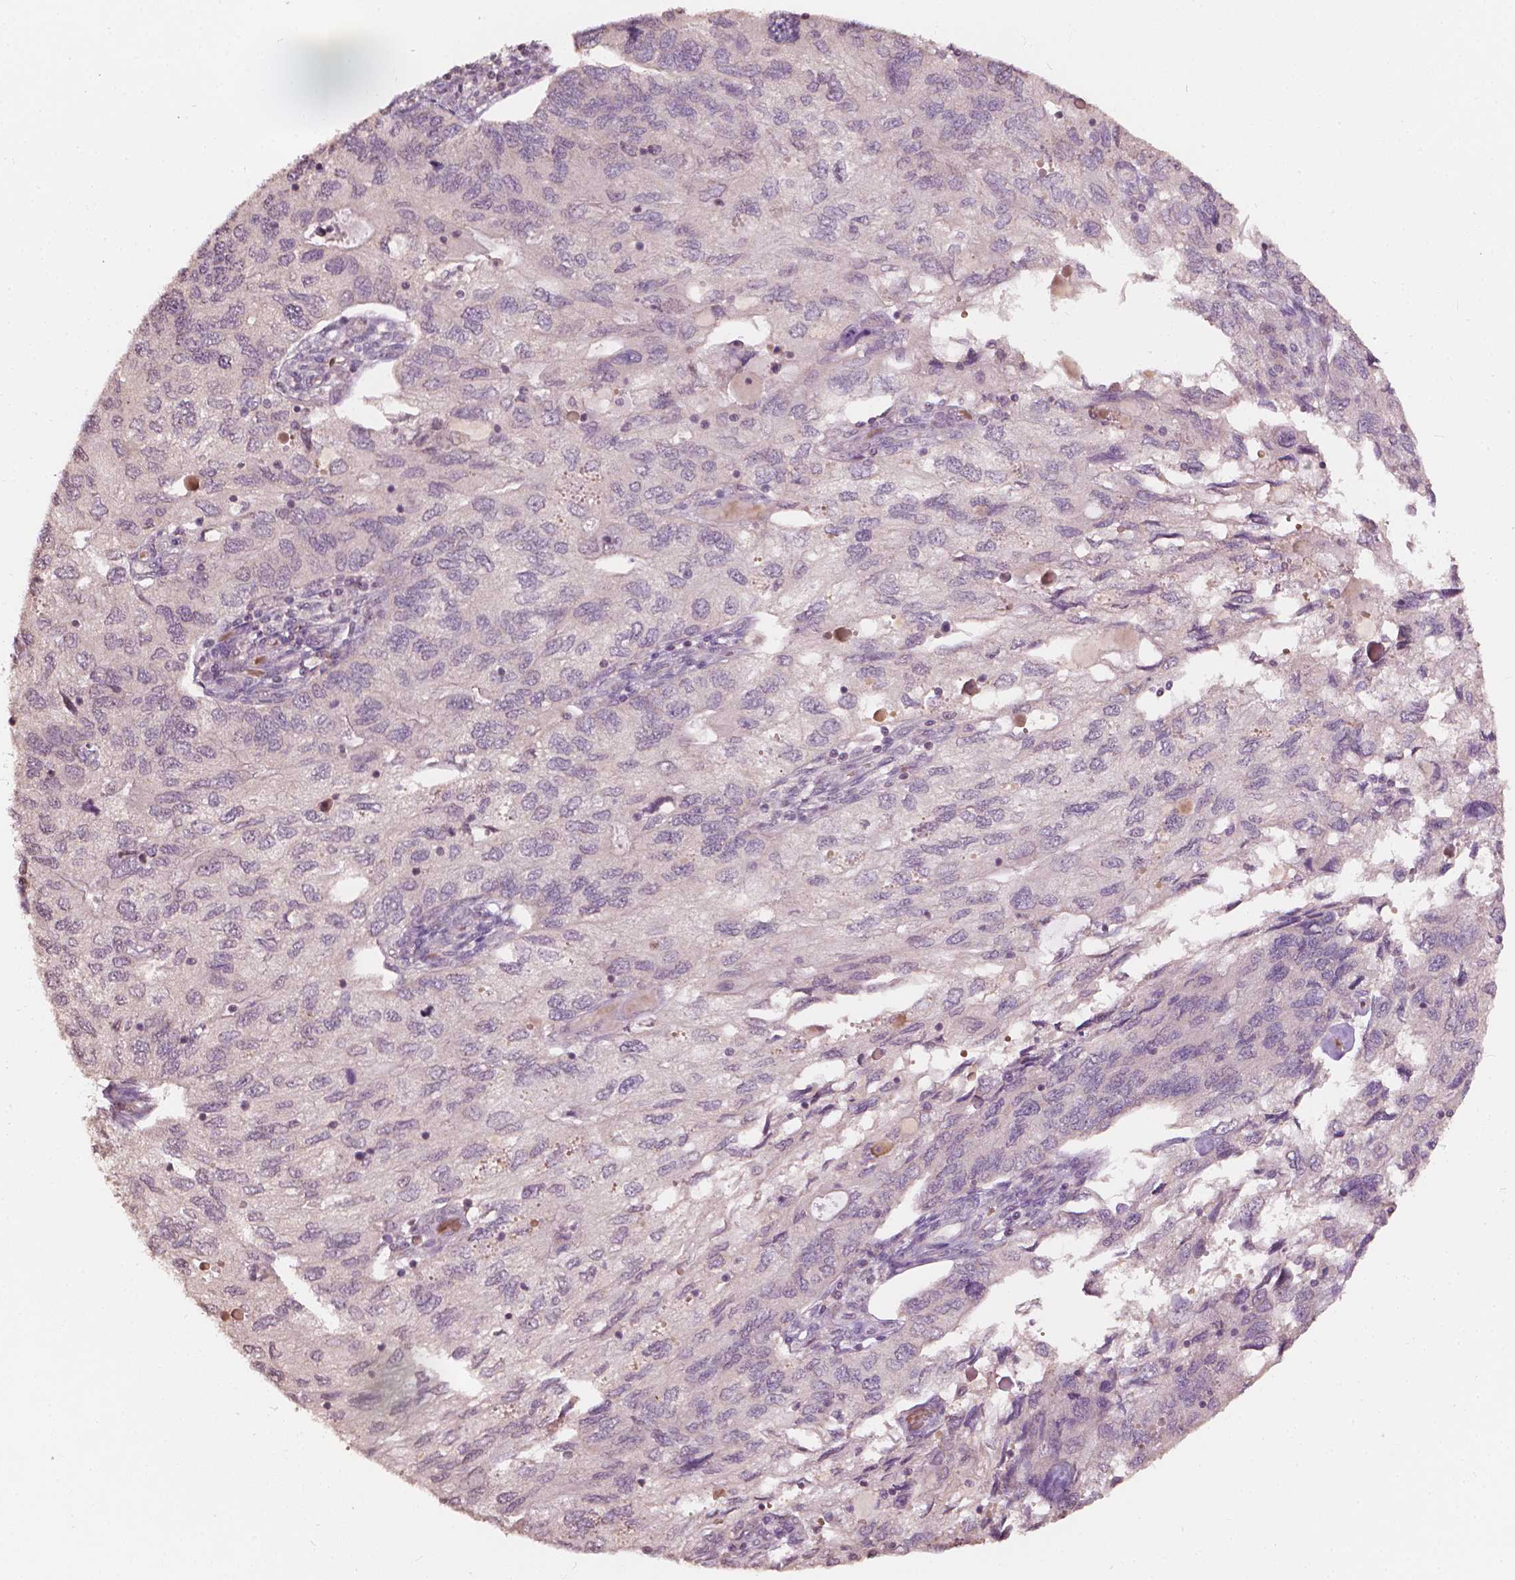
{"staining": {"intensity": "negative", "quantity": "none", "location": "none"}, "tissue": "endometrial cancer", "cell_type": "Tumor cells", "image_type": "cancer", "snomed": [{"axis": "morphology", "description": "Carcinoma, NOS"}, {"axis": "topography", "description": "Uterus"}], "caption": "Immunohistochemistry (IHC) image of neoplastic tissue: human endometrial carcinoma stained with DAB (3,3'-diaminobenzidine) exhibits no significant protein expression in tumor cells.", "gene": "NOS1AP", "patient": {"sex": "female", "age": 76}}